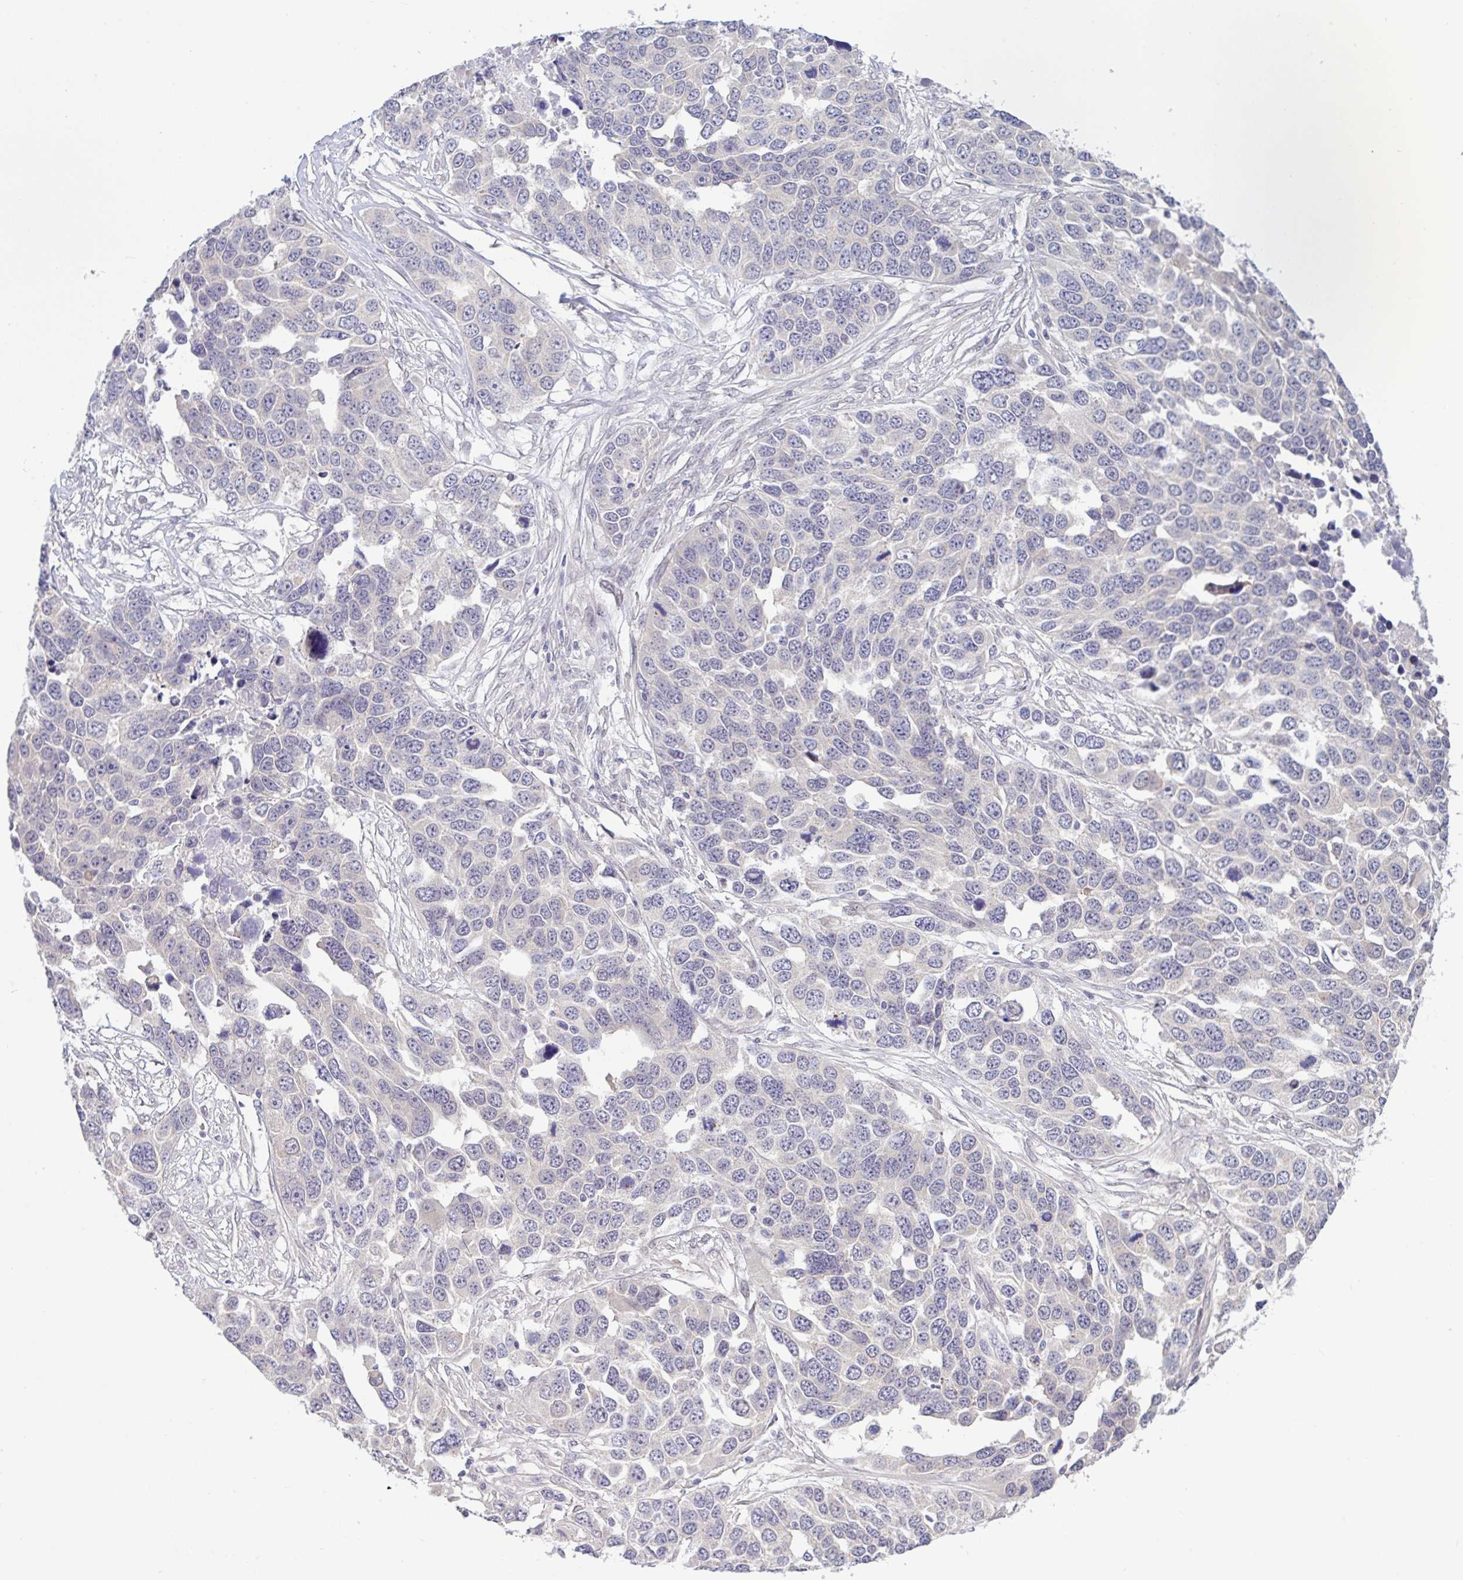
{"staining": {"intensity": "negative", "quantity": "none", "location": "none"}, "tissue": "ovarian cancer", "cell_type": "Tumor cells", "image_type": "cancer", "snomed": [{"axis": "morphology", "description": "Cystadenocarcinoma, serous, NOS"}, {"axis": "topography", "description": "Ovary"}], "caption": "IHC of ovarian serous cystadenocarcinoma reveals no positivity in tumor cells.", "gene": "HYPK", "patient": {"sex": "female", "age": 76}}